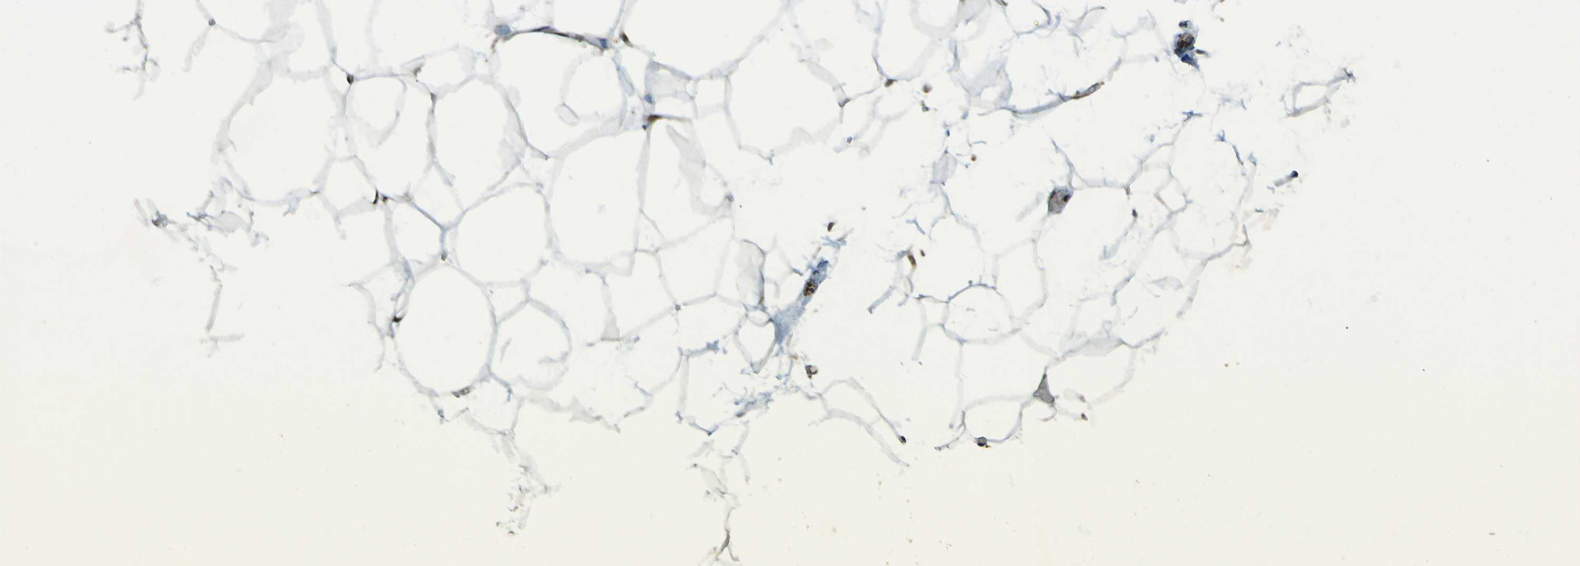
{"staining": {"intensity": "moderate", "quantity": ">75%", "location": "nuclear"}, "tissue": "adipose tissue", "cell_type": "Adipocytes", "image_type": "normal", "snomed": [{"axis": "morphology", "description": "Normal tissue, NOS"}, {"axis": "topography", "description": "Breast"}, {"axis": "topography", "description": "Adipose tissue"}], "caption": "Adipose tissue stained for a protein (brown) displays moderate nuclear positive positivity in about >75% of adipocytes.", "gene": "GALNT1", "patient": {"sex": "female", "age": 25}}